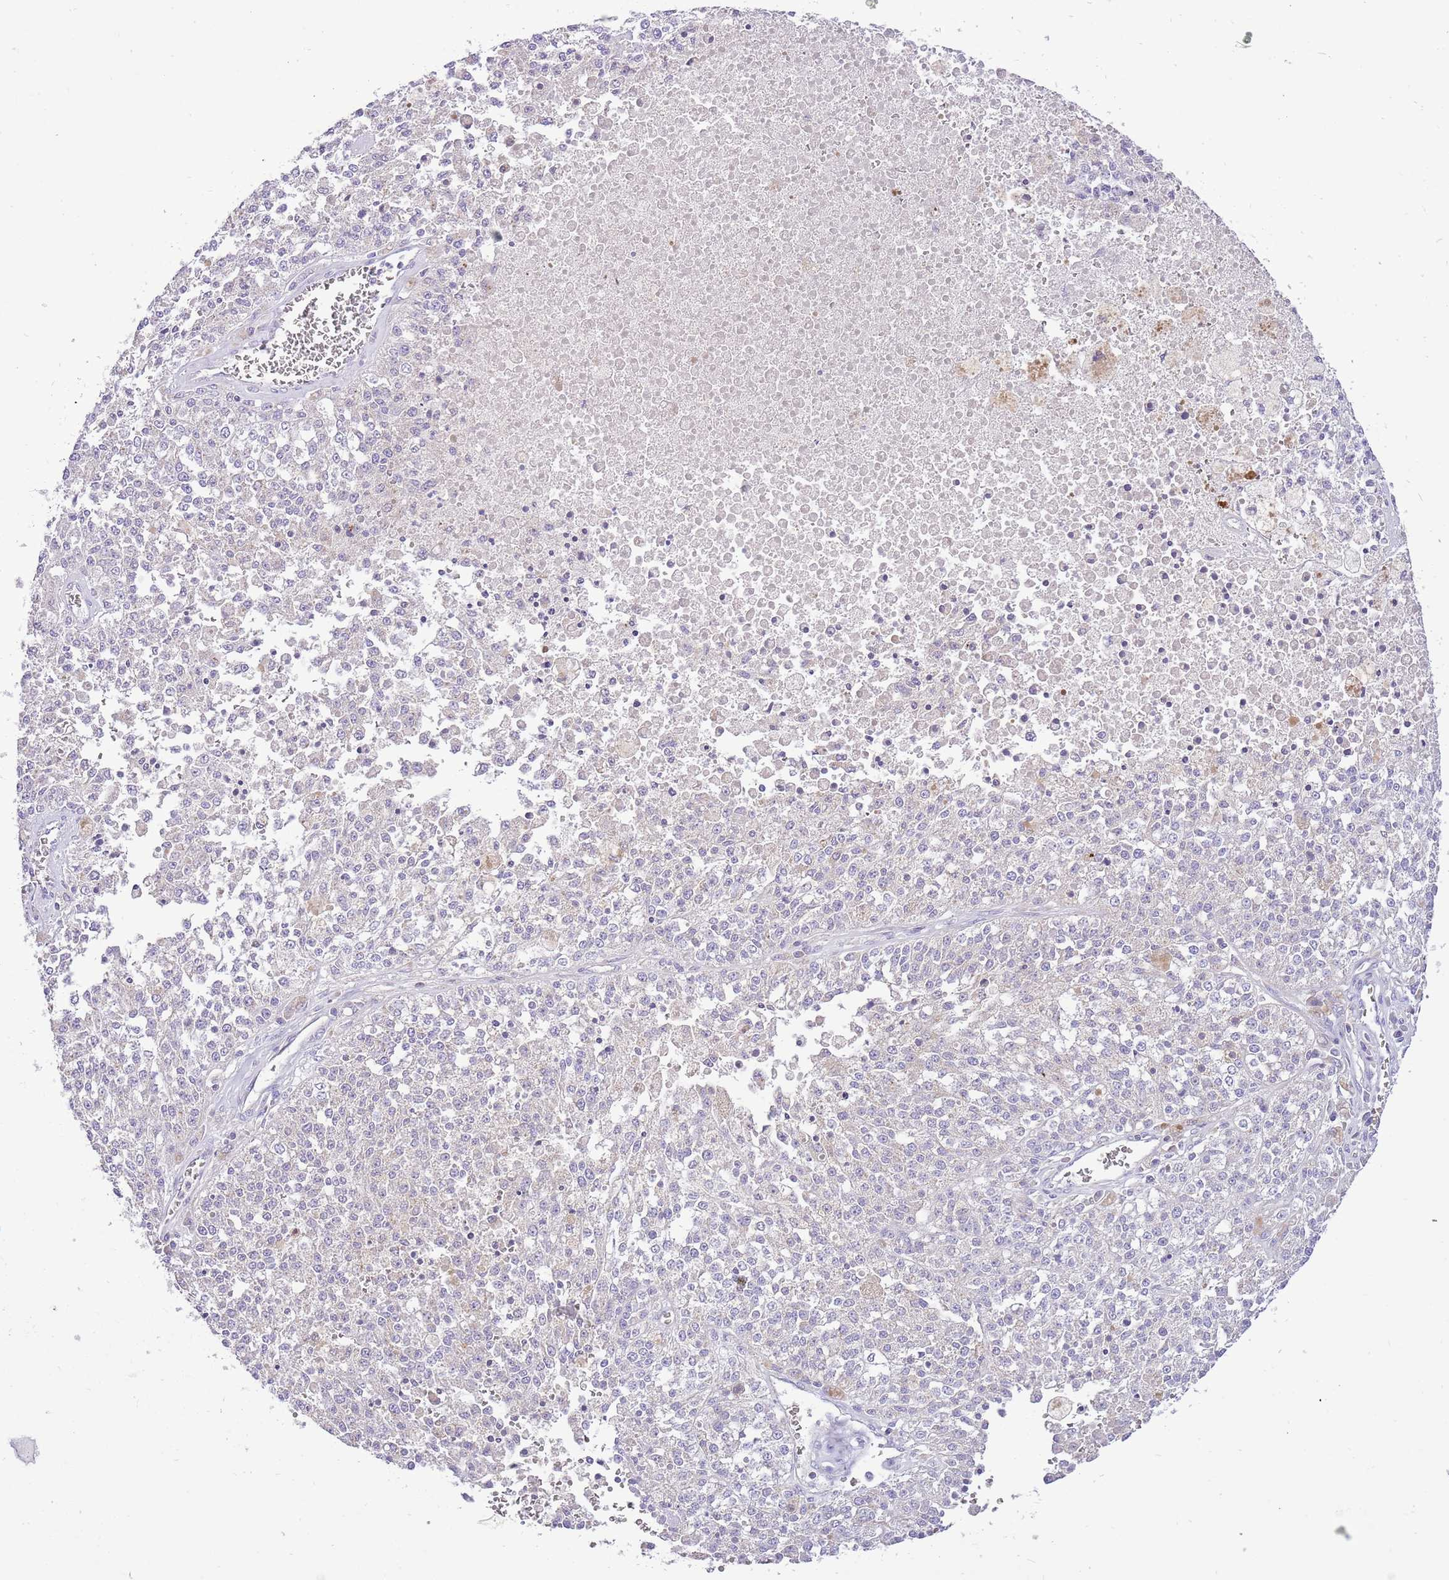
{"staining": {"intensity": "negative", "quantity": "none", "location": "none"}, "tissue": "melanoma", "cell_type": "Tumor cells", "image_type": "cancer", "snomed": [{"axis": "morphology", "description": "Malignant melanoma, NOS"}, {"axis": "topography", "description": "Skin"}], "caption": "Histopathology image shows no protein expression in tumor cells of malignant melanoma tissue. Brightfield microscopy of immunohistochemistry stained with DAB (brown) and hematoxylin (blue), captured at high magnification.", "gene": "GLCE", "patient": {"sex": "female", "age": 64}}